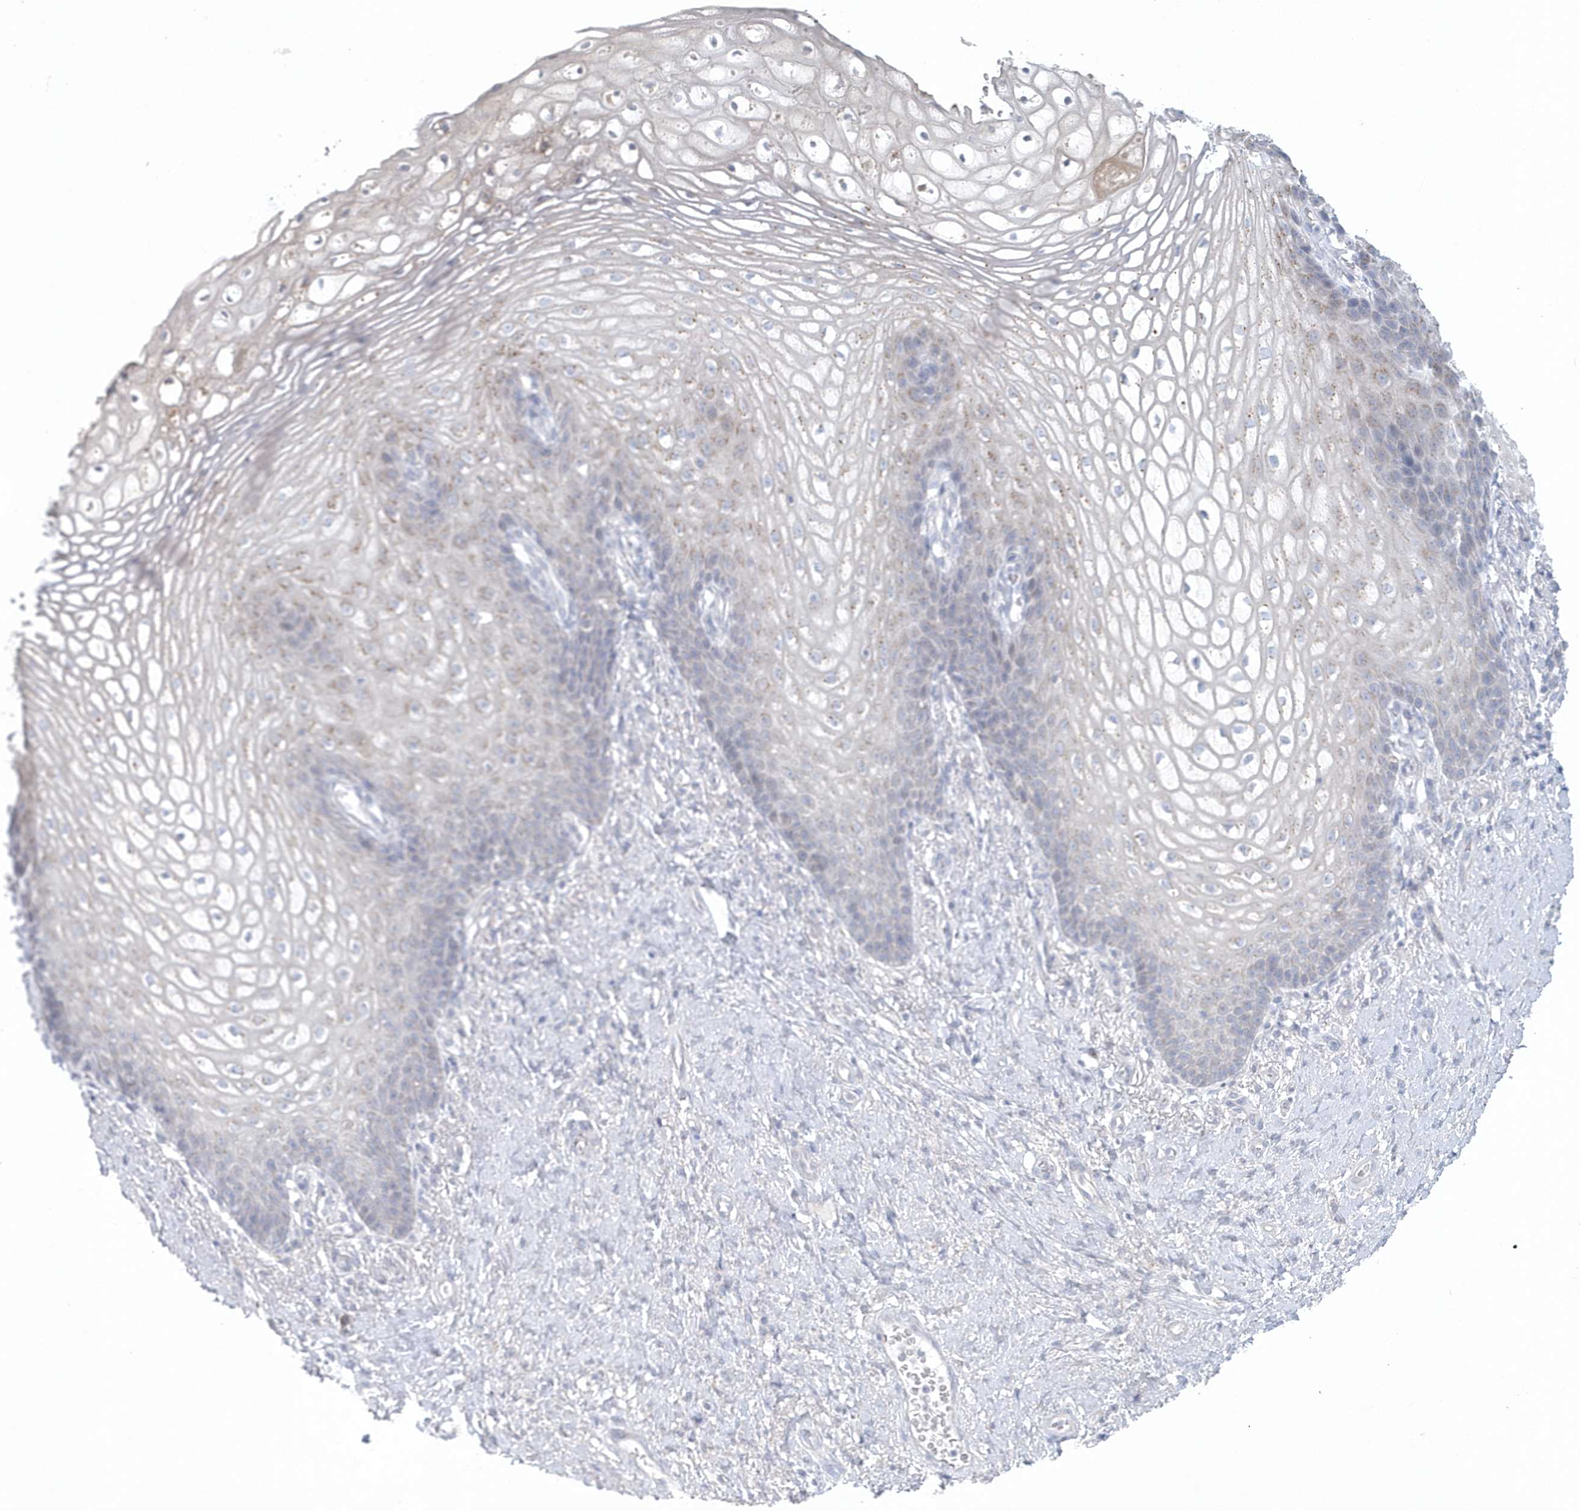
{"staining": {"intensity": "negative", "quantity": "none", "location": "none"}, "tissue": "vagina", "cell_type": "Squamous epithelial cells", "image_type": "normal", "snomed": [{"axis": "morphology", "description": "Normal tissue, NOS"}, {"axis": "topography", "description": "Vagina"}], "caption": "IHC histopathology image of normal human vagina stained for a protein (brown), which displays no staining in squamous epithelial cells.", "gene": "NIPAL1", "patient": {"sex": "female", "age": 60}}